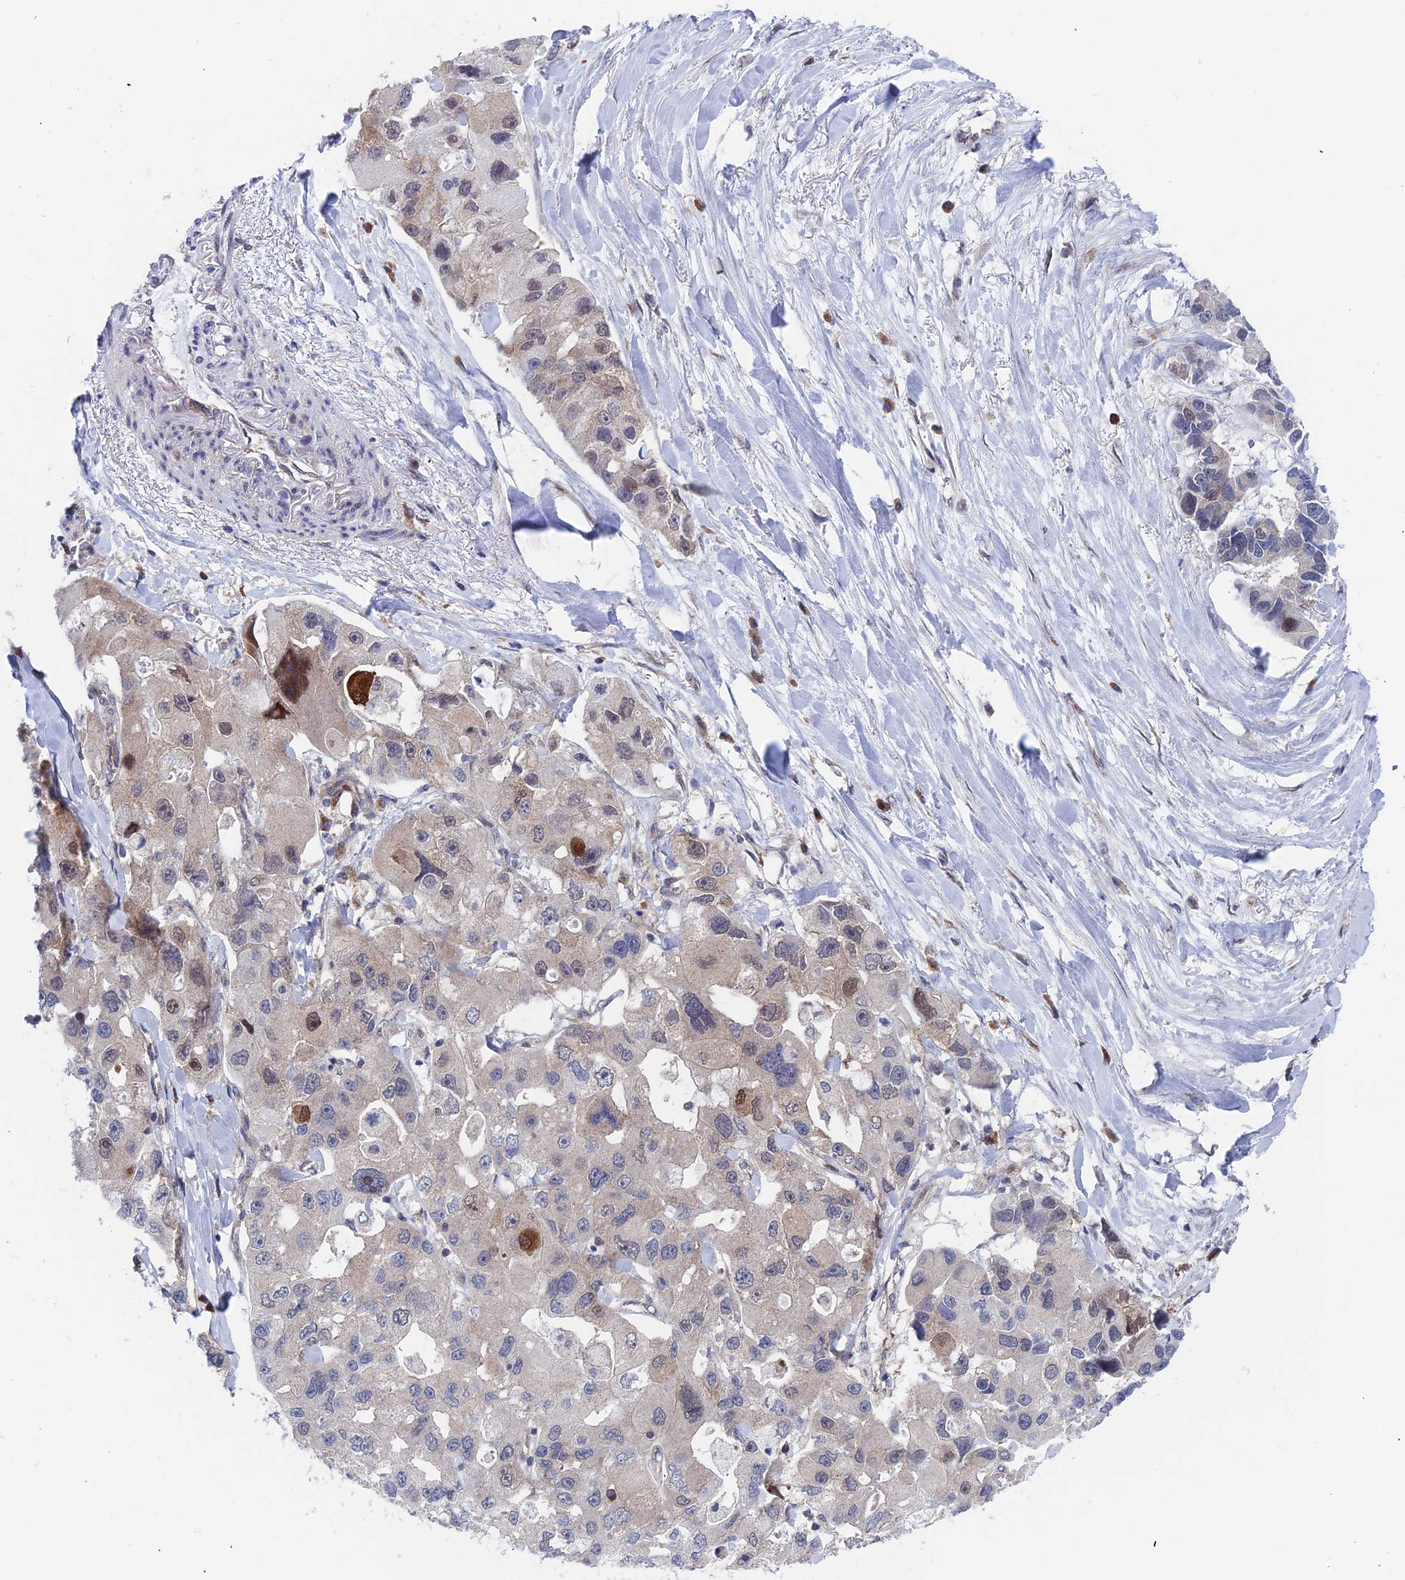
{"staining": {"intensity": "strong", "quantity": "<25%", "location": "cytoplasmic/membranous,nuclear"}, "tissue": "lung cancer", "cell_type": "Tumor cells", "image_type": "cancer", "snomed": [{"axis": "morphology", "description": "Adenocarcinoma, NOS"}, {"axis": "topography", "description": "Lung"}], "caption": "High-power microscopy captured an immunohistochemistry histopathology image of lung adenocarcinoma, revealing strong cytoplasmic/membranous and nuclear expression in about <25% of tumor cells. (DAB = brown stain, brightfield microscopy at high magnification).", "gene": "IGBP1", "patient": {"sex": "female", "age": 54}}